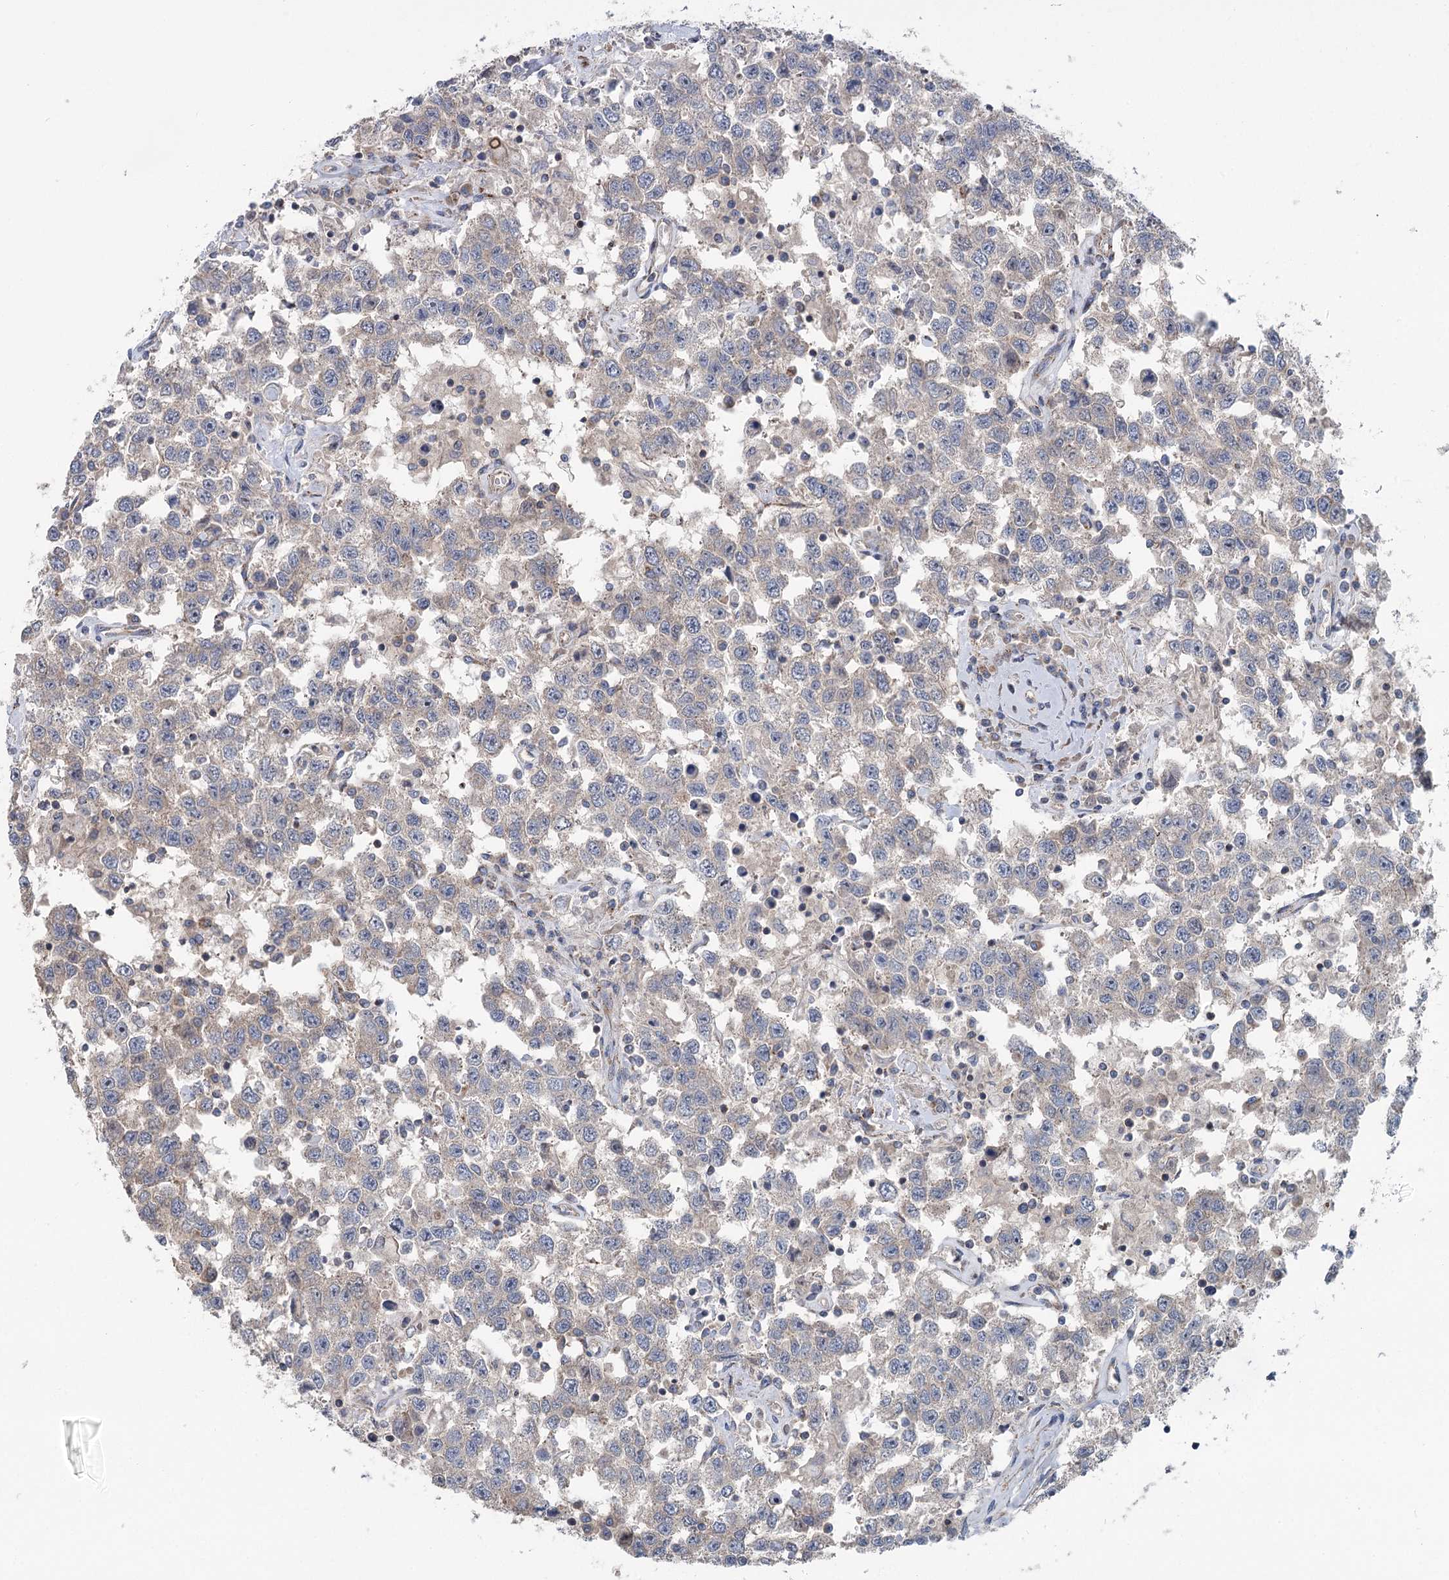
{"staining": {"intensity": "negative", "quantity": "none", "location": "none"}, "tissue": "testis cancer", "cell_type": "Tumor cells", "image_type": "cancer", "snomed": [{"axis": "morphology", "description": "Seminoma, NOS"}, {"axis": "topography", "description": "Testis"}], "caption": "Human testis cancer stained for a protein using immunohistochemistry reveals no positivity in tumor cells.", "gene": "MARK2", "patient": {"sex": "male", "age": 41}}